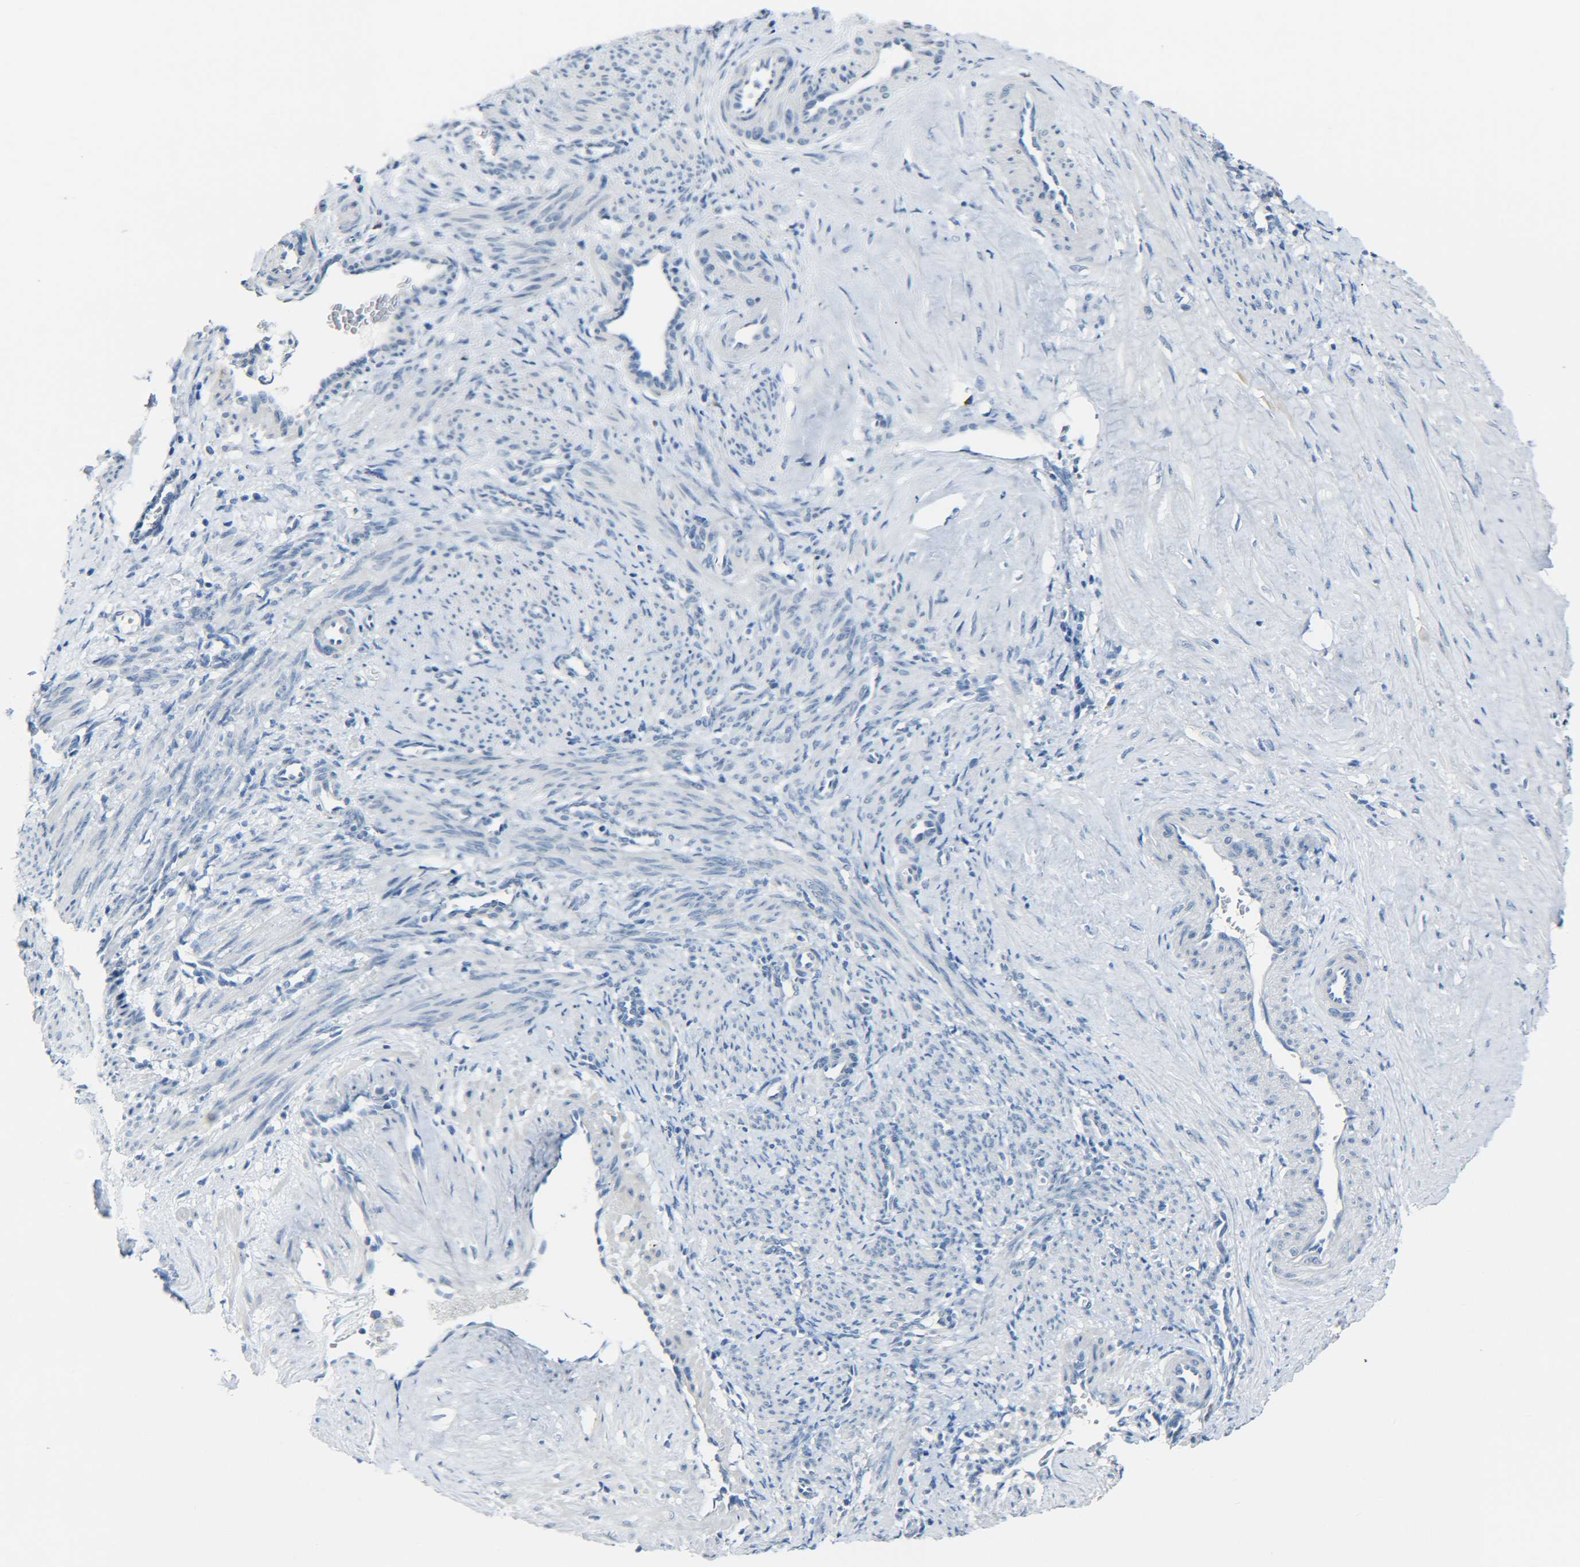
{"staining": {"intensity": "negative", "quantity": "none", "location": "none"}, "tissue": "smooth muscle", "cell_type": "Smooth muscle cells", "image_type": "normal", "snomed": [{"axis": "morphology", "description": "Normal tissue, NOS"}, {"axis": "topography", "description": "Endometrium"}], "caption": "This histopathology image is of normal smooth muscle stained with IHC to label a protein in brown with the nuclei are counter-stained blue. There is no expression in smooth muscle cells.", "gene": "C15orf48", "patient": {"sex": "female", "age": 33}}